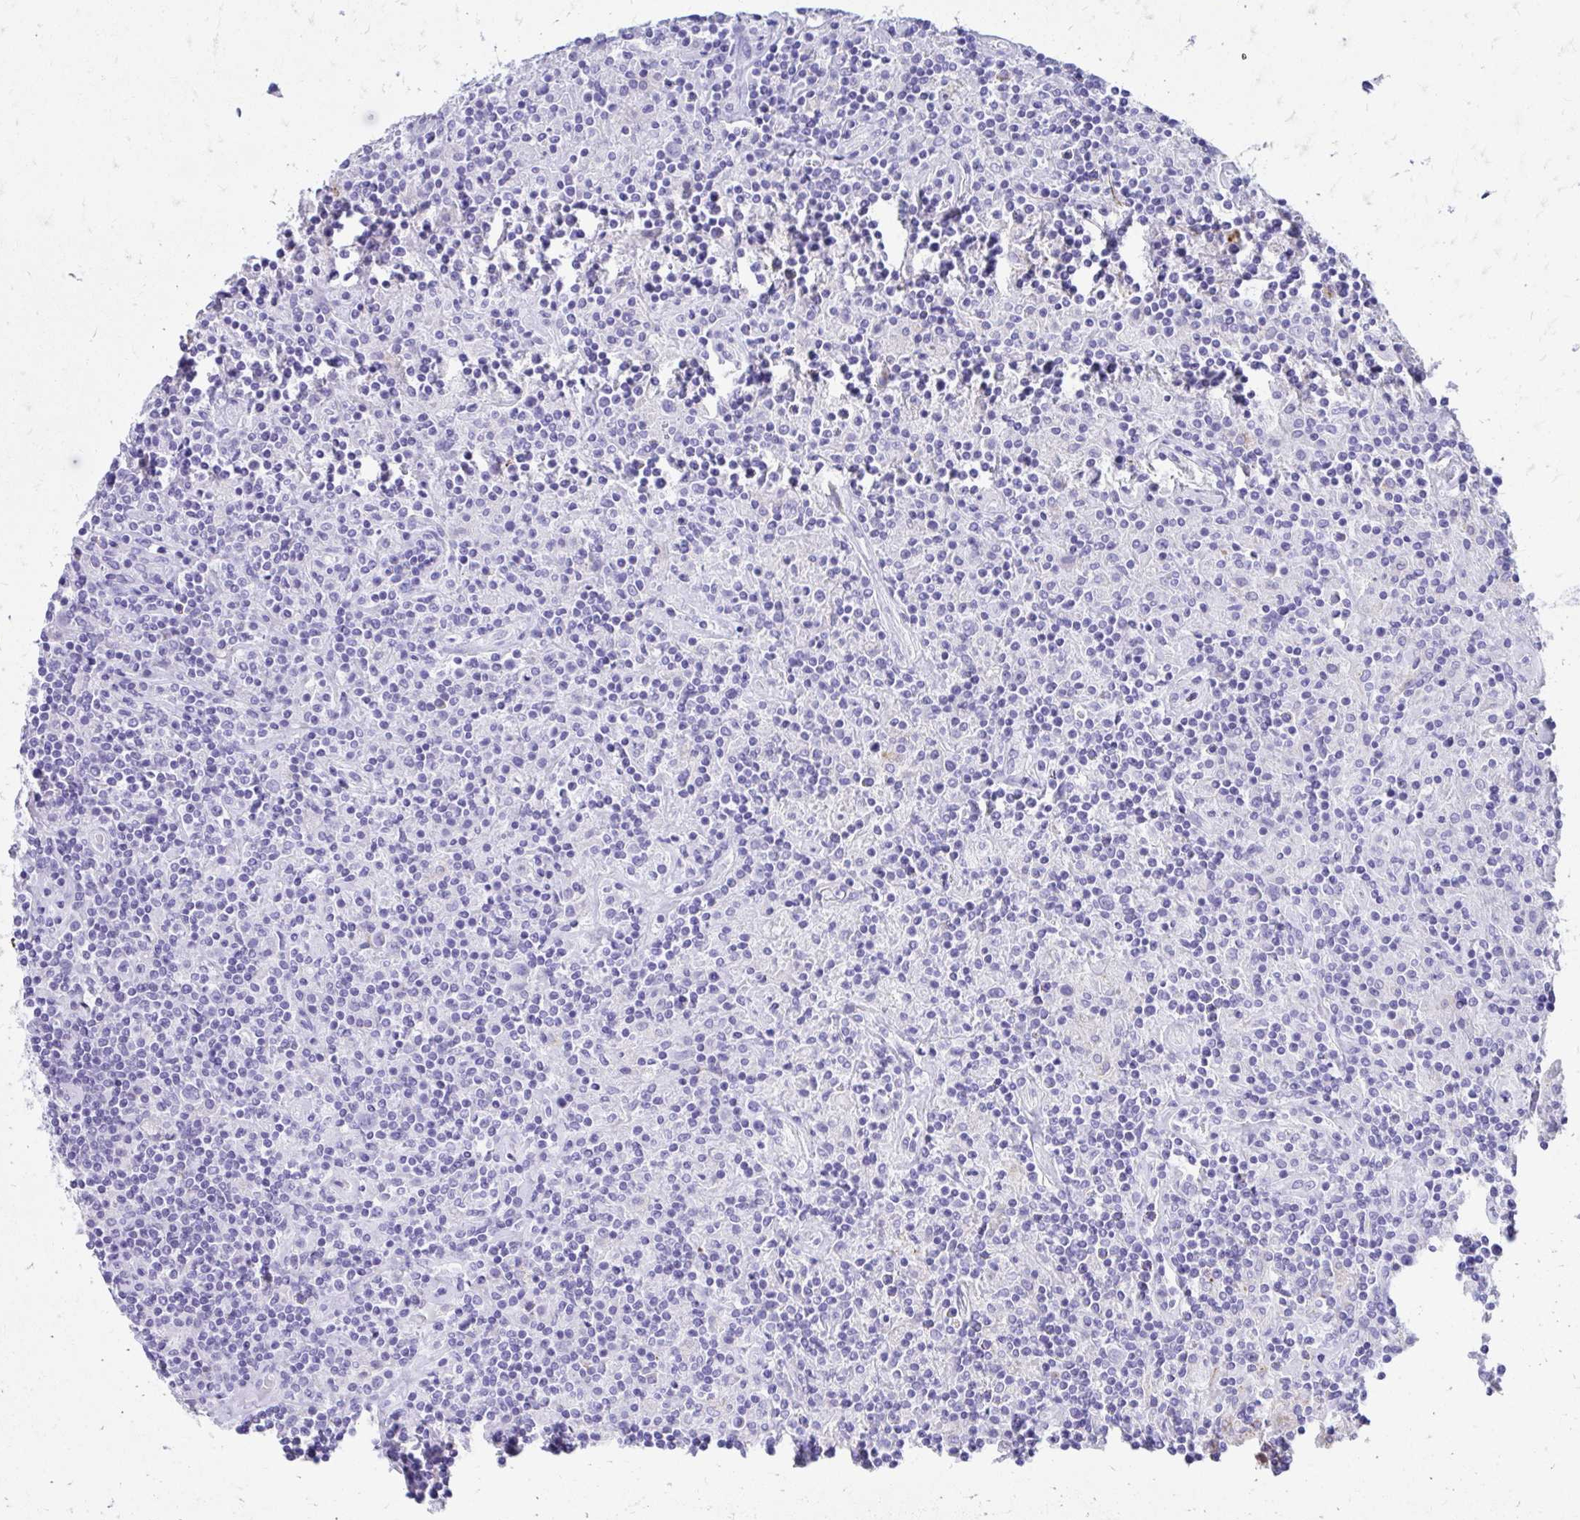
{"staining": {"intensity": "negative", "quantity": "none", "location": "none"}, "tissue": "lymphoma", "cell_type": "Tumor cells", "image_type": "cancer", "snomed": [{"axis": "morphology", "description": "Hodgkin's disease, NOS"}, {"axis": "topography", "description": "Lymph node"}], "caption": "Immunohistochemistry photomicrograph of lymphoma stained for a protein (brown), which exhibits no positivity in tumor cells.", "gene": "ZNF699", "patient": {"sex": "male", "age": 70}}